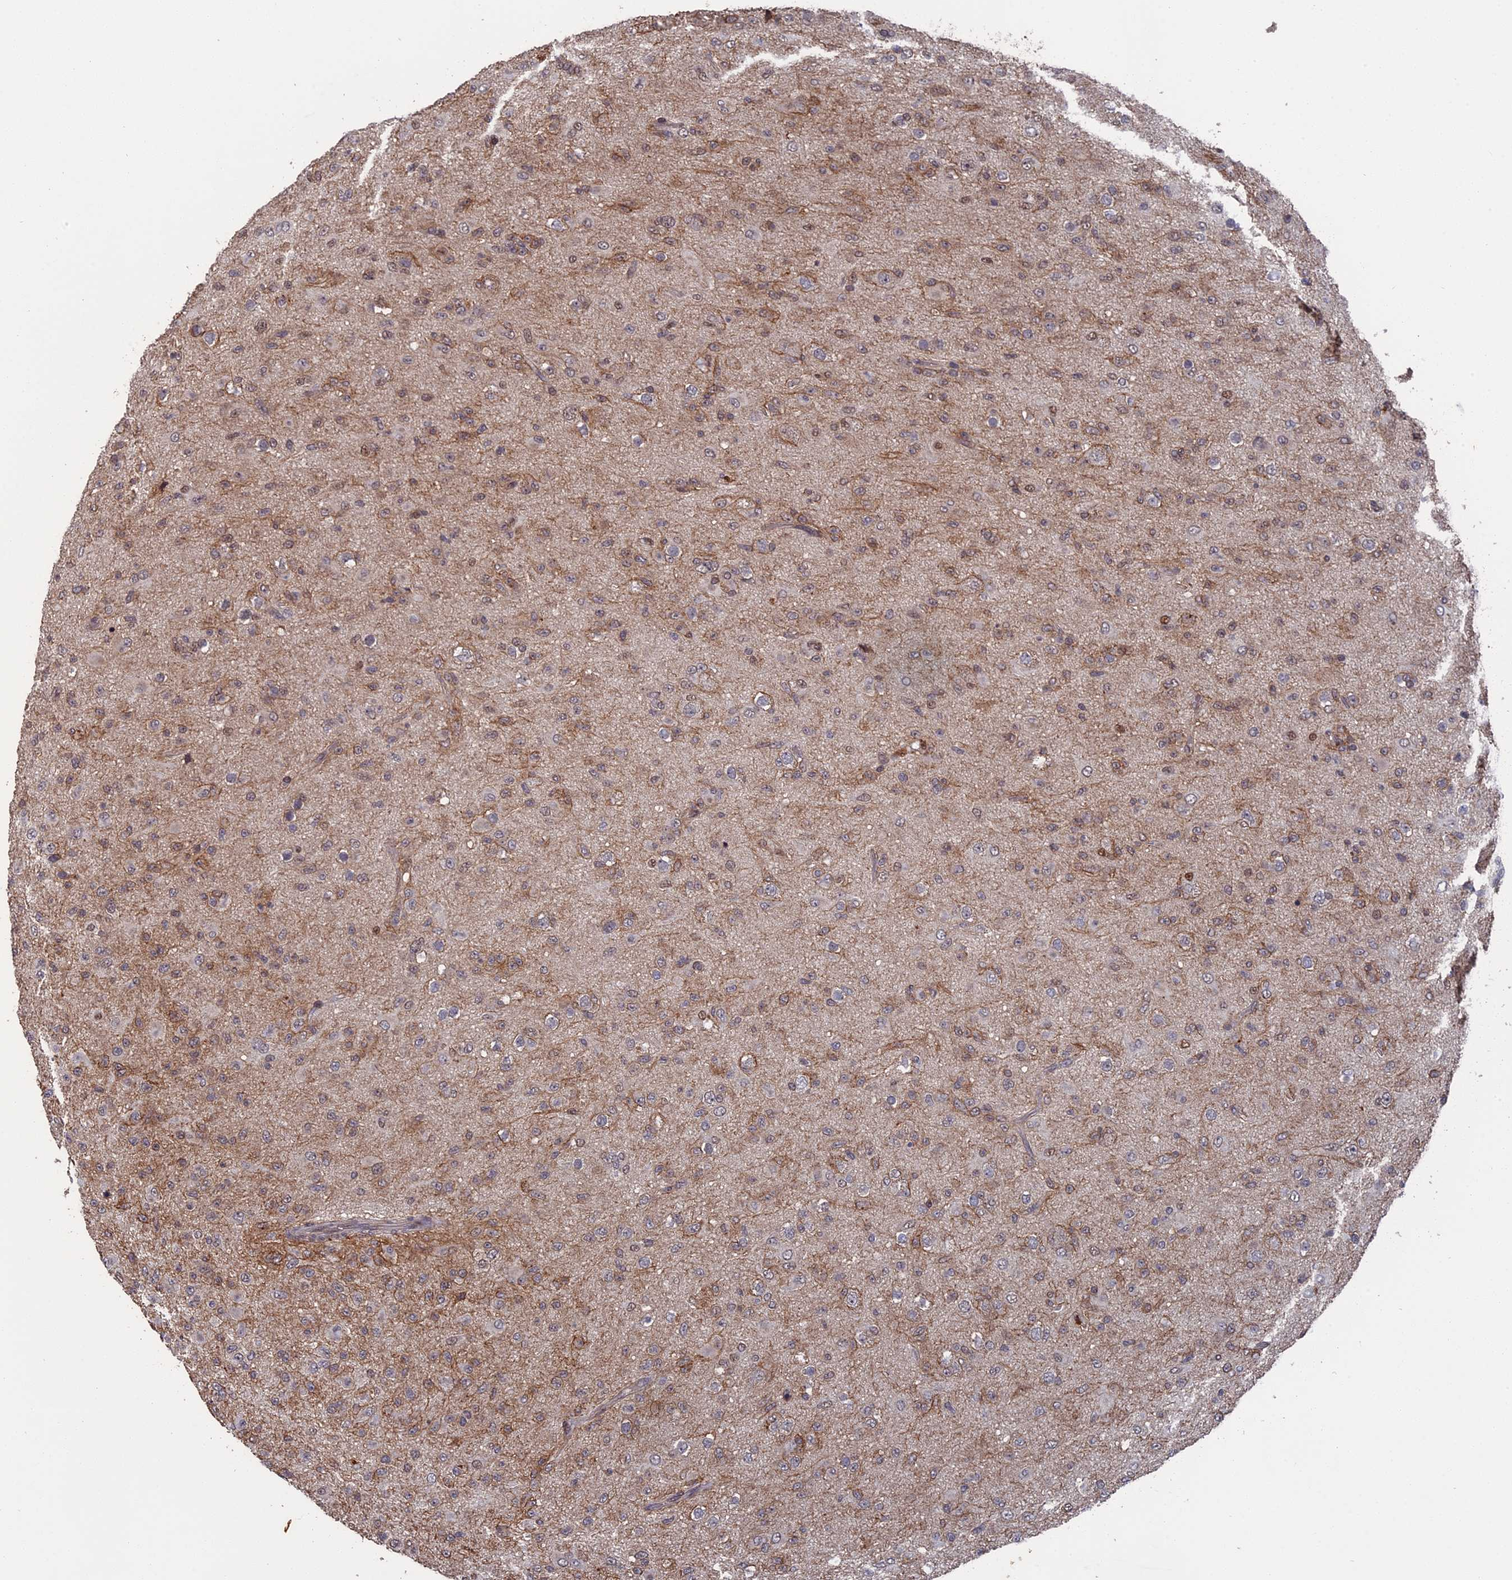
{"staining": {"intensity": "negative", "quantity": "none", "location": "none"}, "tissue": "glioma", "cell_type": "Tumor cells", "image_type": "cancer", "snomed": [{"axis": "morphology", "description": "Glioma, malignant, Low grade"}, {"axis": "topography", "description": "Brain"}], "caption": "IHC photomicrograph of malignant glioma (low-grade) stained for a protein (brown), which demonstrates no positivity in tumor cells.", "gene": "MYBL2", "patient": {"sex": "male", "age": 65}}